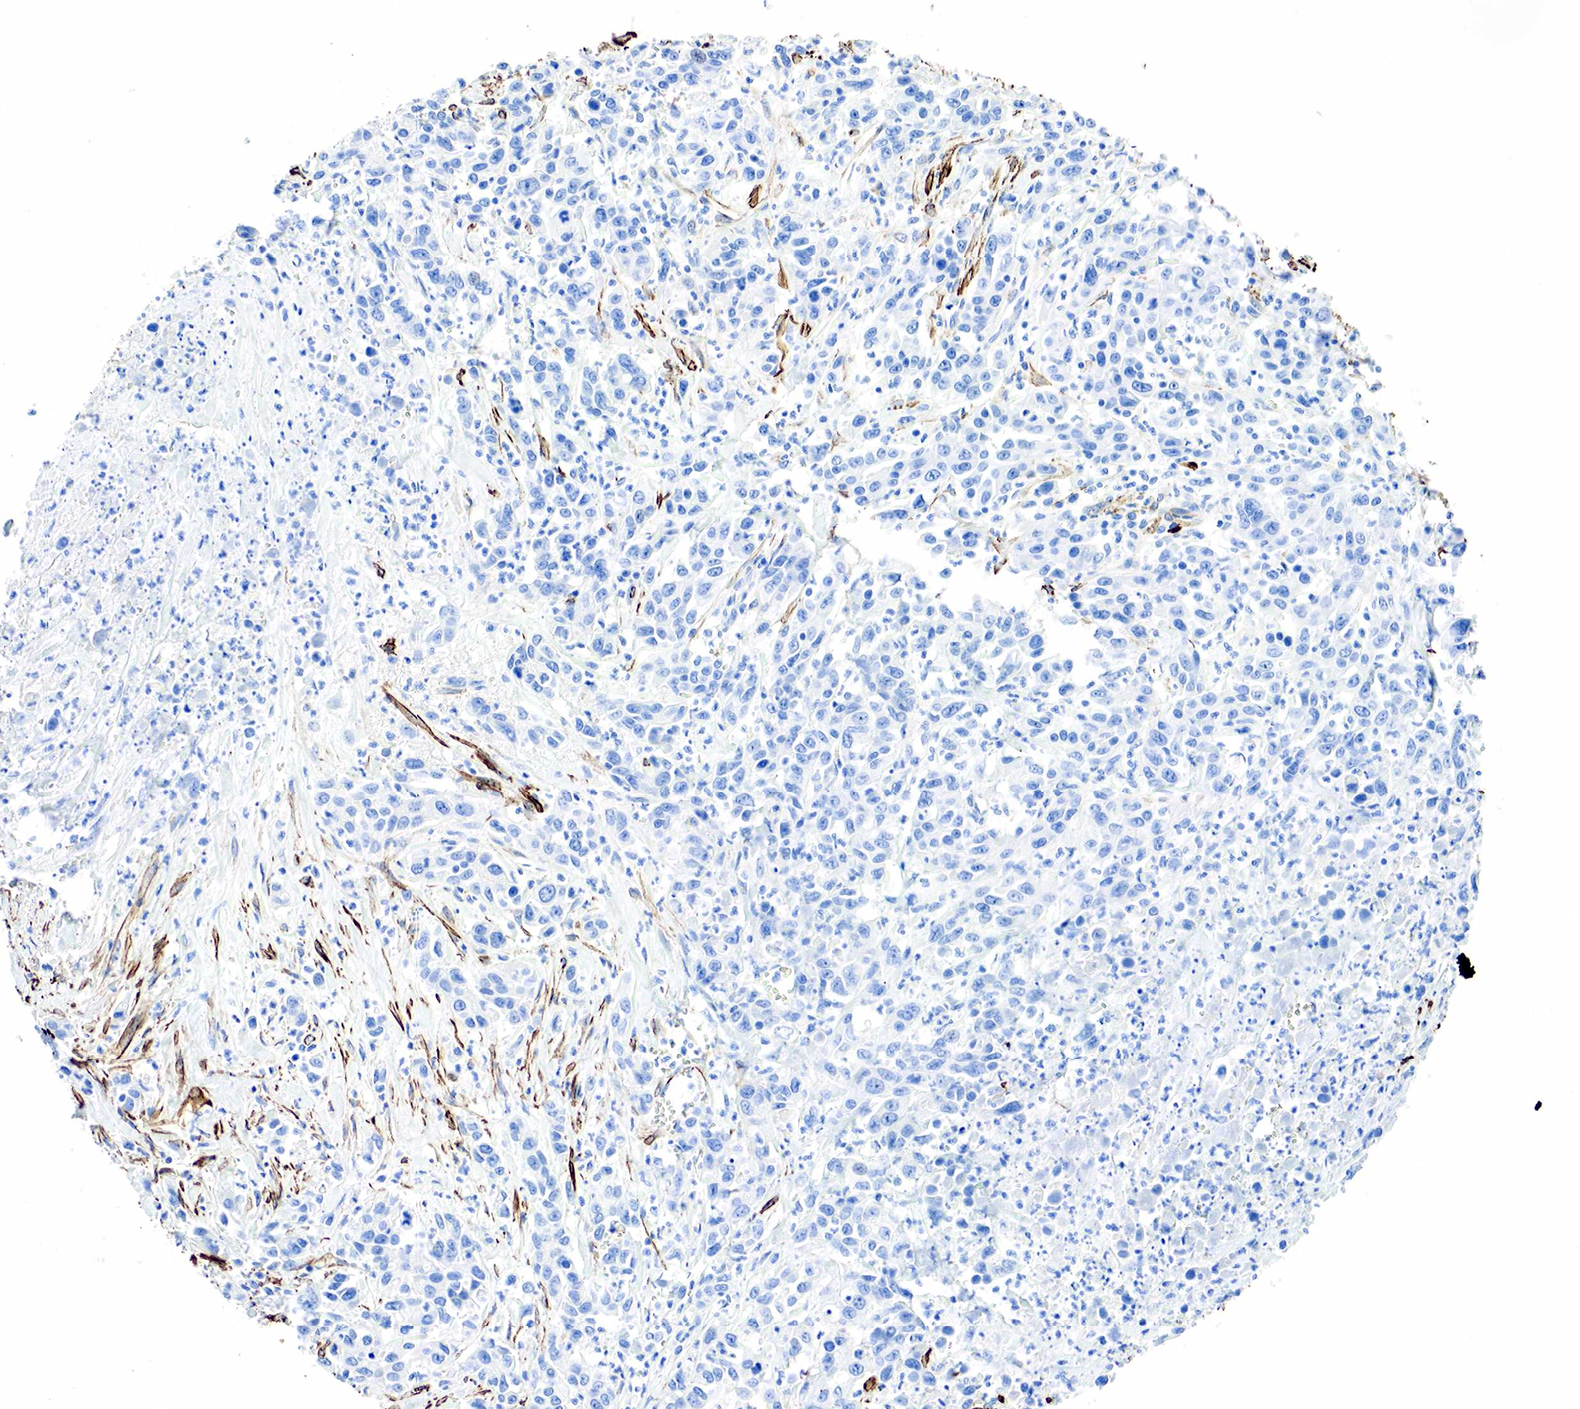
{"staining": {"intensity": "negative", "quantity": "none", "location": "none"}, "tissue": "urothelial cancer", "cell_type": "Tumor cells", "image_type": "cancer", "snomed": [{"axis": "morphology", "description": "Urothelial carcinoma, High grade"}, {"axis": "topography", "description": "Urinary bladder"}], "caption": "Immunohistochemistry (IHC) micrograph of human urothelial carcinoma (high-grade) stained for a protein (brown), which demonstrates no expression in tumor cells.", "gene": "ACTA1", "patient": {"sex": "male", "age": 86}}